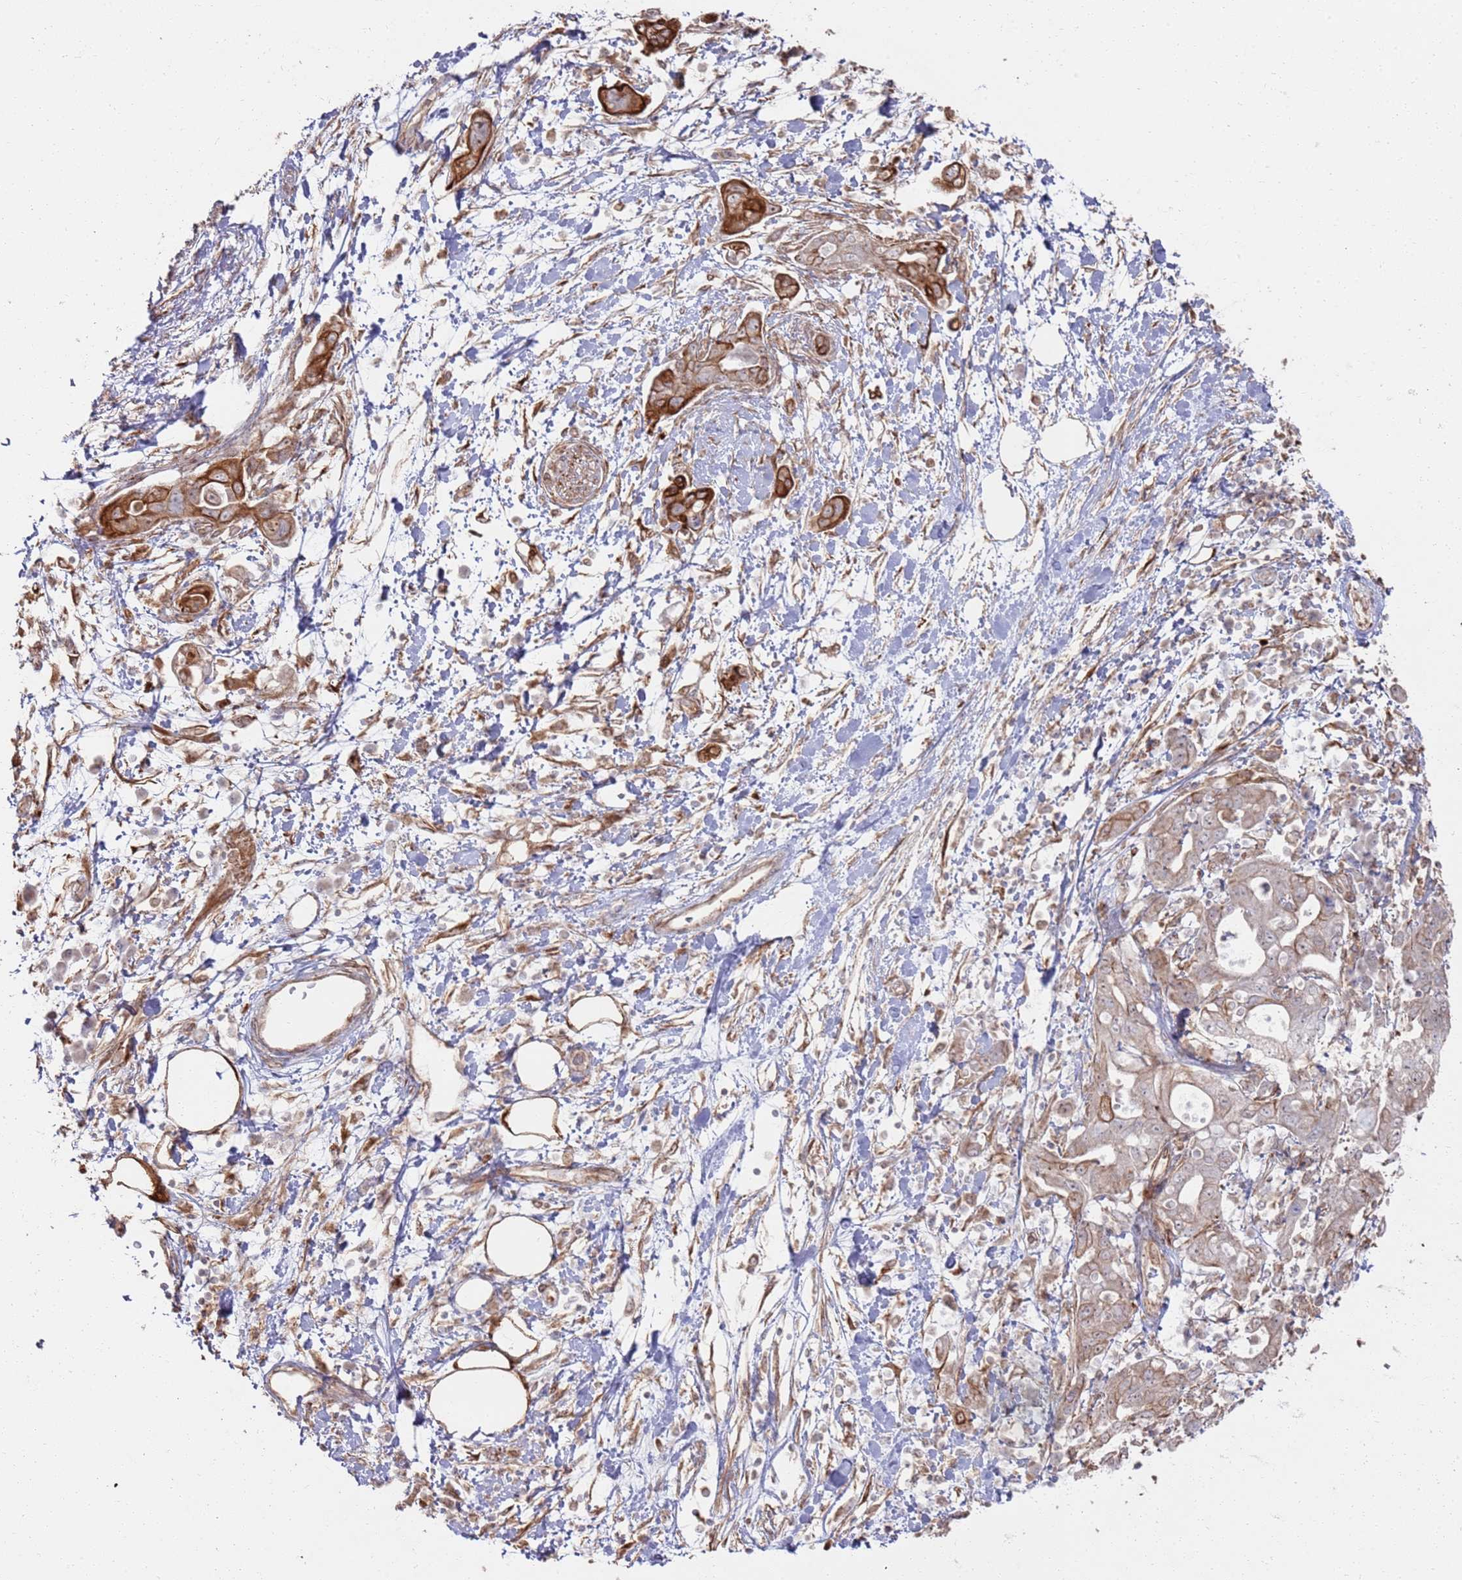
{"staining": {"intensity": "moderate", "quantity": "25%-75%", "location": "cytoplasmic/membranous"}, "tissue": "pancreatic cancer", "cell_type": "Tumor cells", "image_type": "cancer", "snomed": [{"axis": "morphology", "description": "Adenocarcinoma, NOS"}, {"axis": "topography", "description": "Pancreas"}], "caption": "A brown stain labels moderate cytoplasmic/membranous positivity of a protein in pancreatic adenocarcinoma tumor cells.", "gene": "PHF21A", "patient": {"sex": "female", "age": 73}}